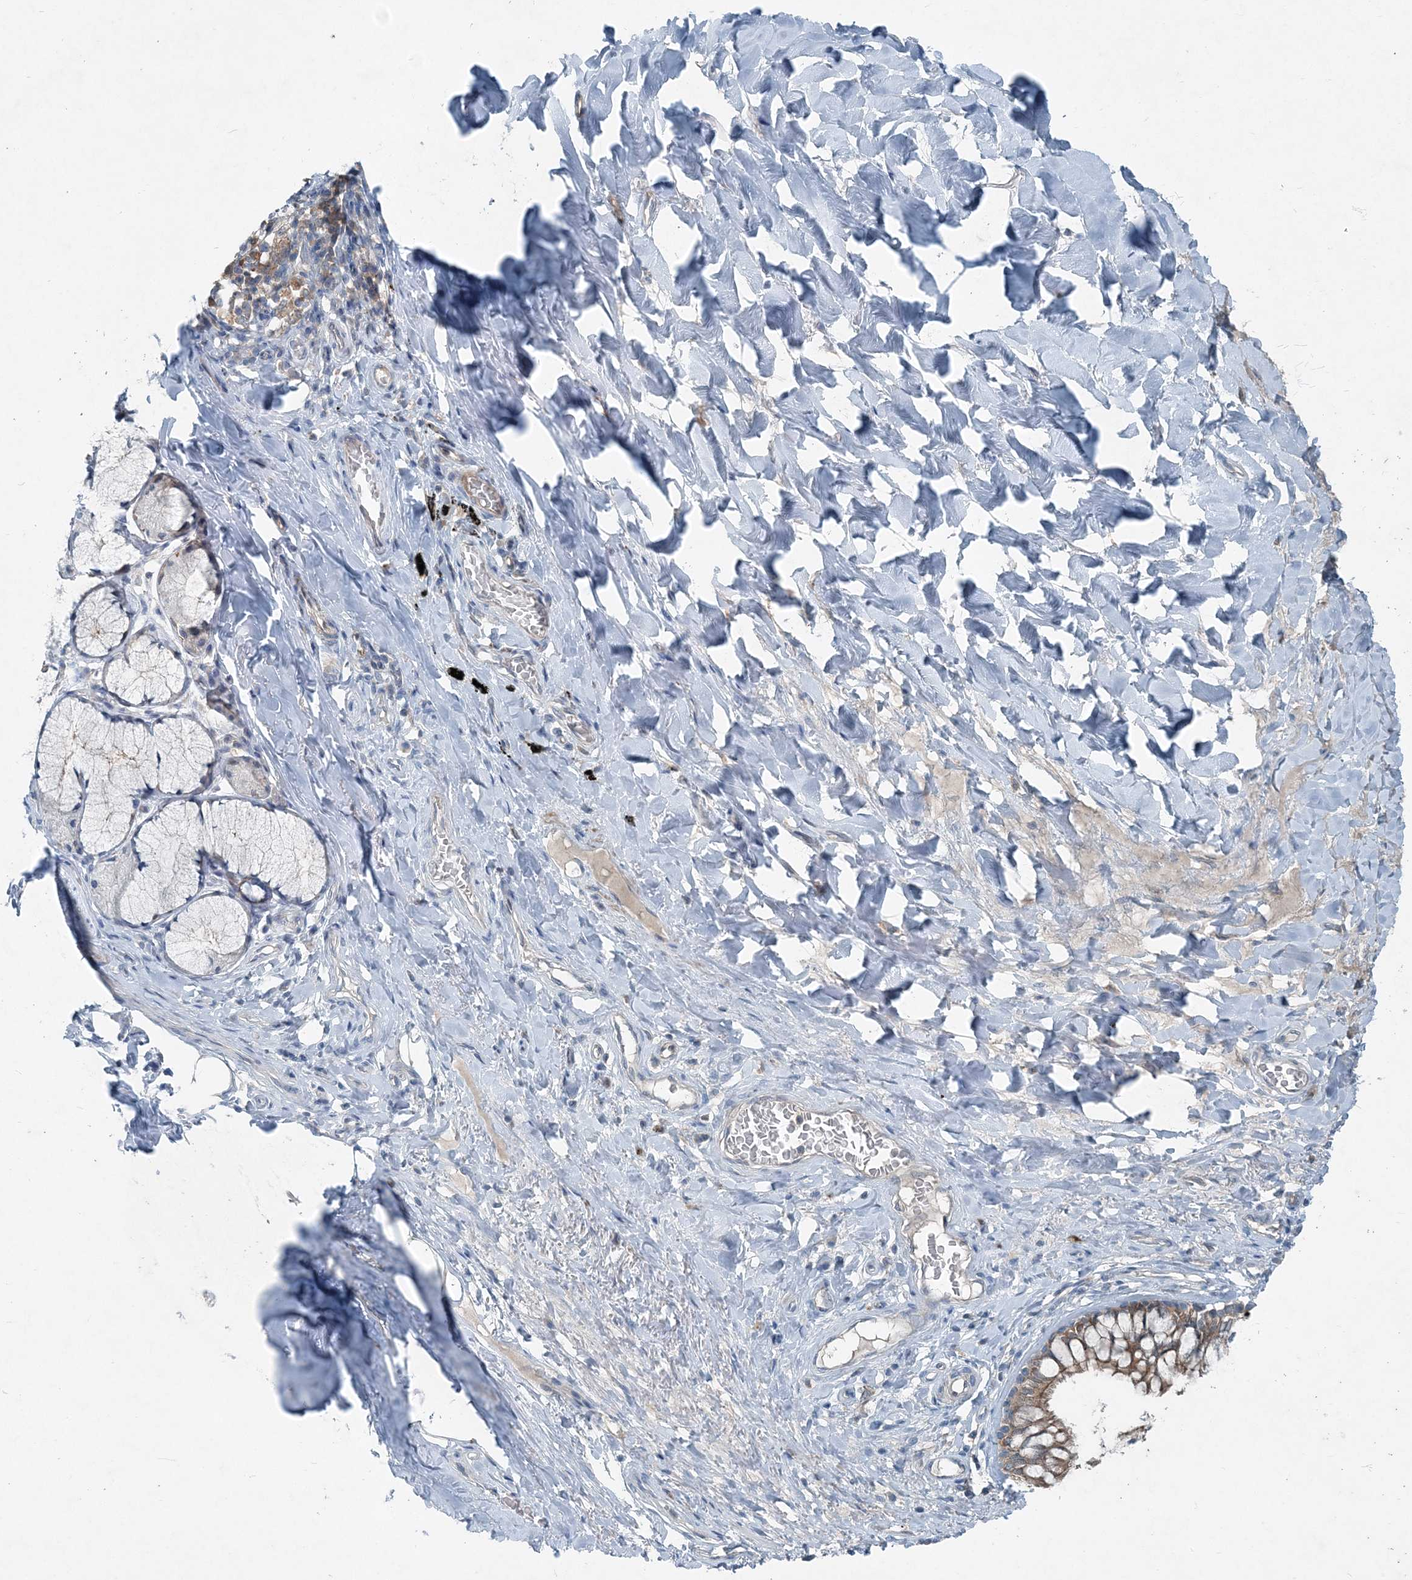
{"staining": {"intensity": "moderate", "quantity": ">75%", "location": "cytoplasmic/membranous"}, "tissue": "bronchus", "cell_type": "Respiratory epithelial cells", "image_type": "normal", "snomed": [{"axis": "morphology", "description": "Normal tissue, NOS"}, {"axis": "topography", "description": "Cartilage tissue"}, {"axis": "topography", "description": "Bronchus"}], "caption": "High-power microscopy captured an immunohistochemistry (IHC) image of unremarkable bronchus, revealing moderate cytoplasmic/membranous staining in about >75% of respiratory epithelial cells.", "gene": "ARMH1", "patient": {"sex": "female", "age": 36}}